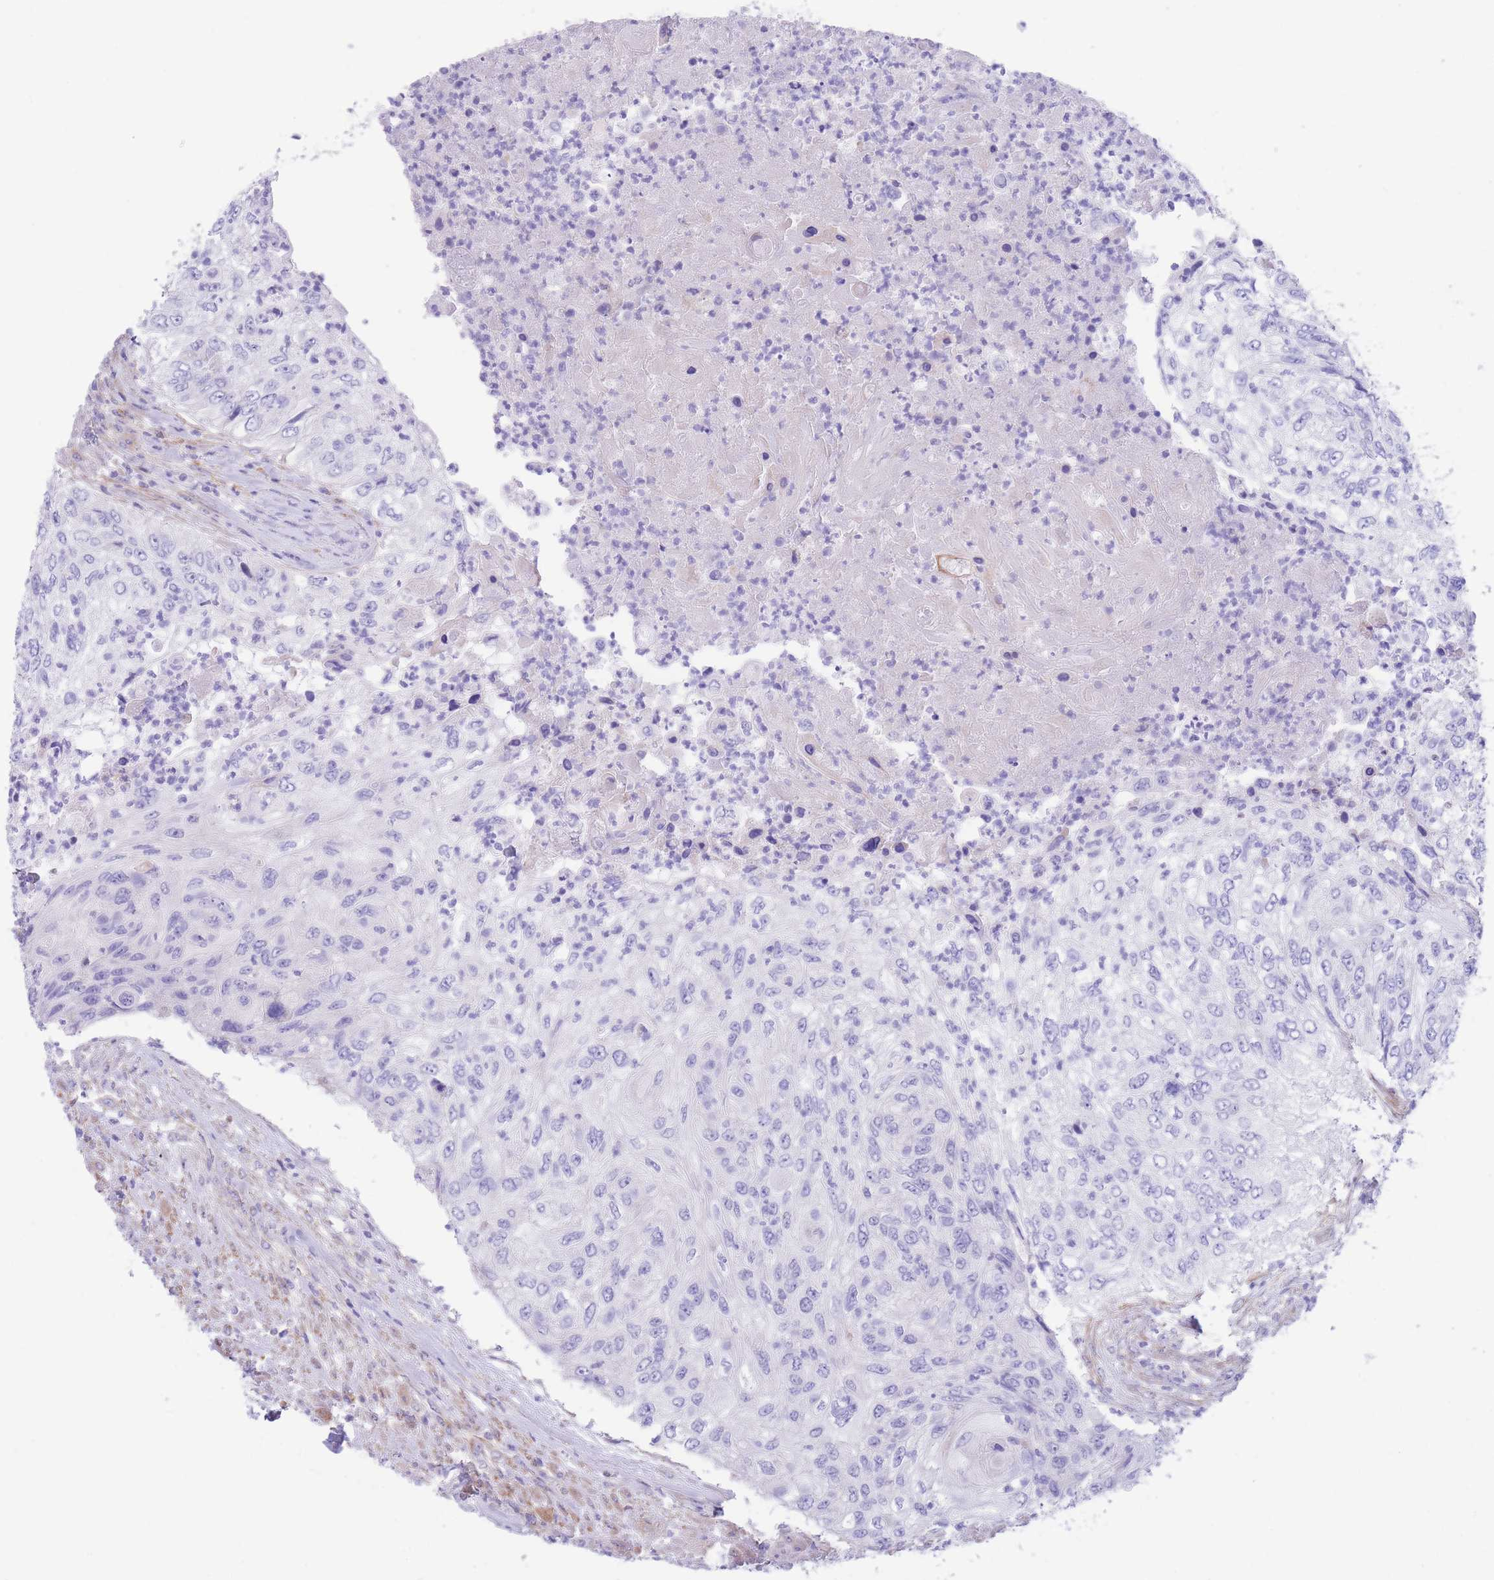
{"staining": {"intensity": "negative", "quantity": "none", "location": "none"}, "tissue": "urothelial cancer", "cell_type": "Tumor cells", "image_type": "cancer", "snomed": [{"axis": "morphology", "description": "Urothelial carcinoma, High grade"}, {"axis": "topography", "description": "Urinary bladder"}], "caption": "IHC photomicrograph of neoplastic tissue: urothelial cancer stained with DAB (3,3'-diaminobenzidine) reveals no significant protein staining in tumor cells. (Immunohistochemistry (ihc), brightfield microscopy, high magnification).", "gene": "DET1", "patient": {"sex": "female", "age": 60}}